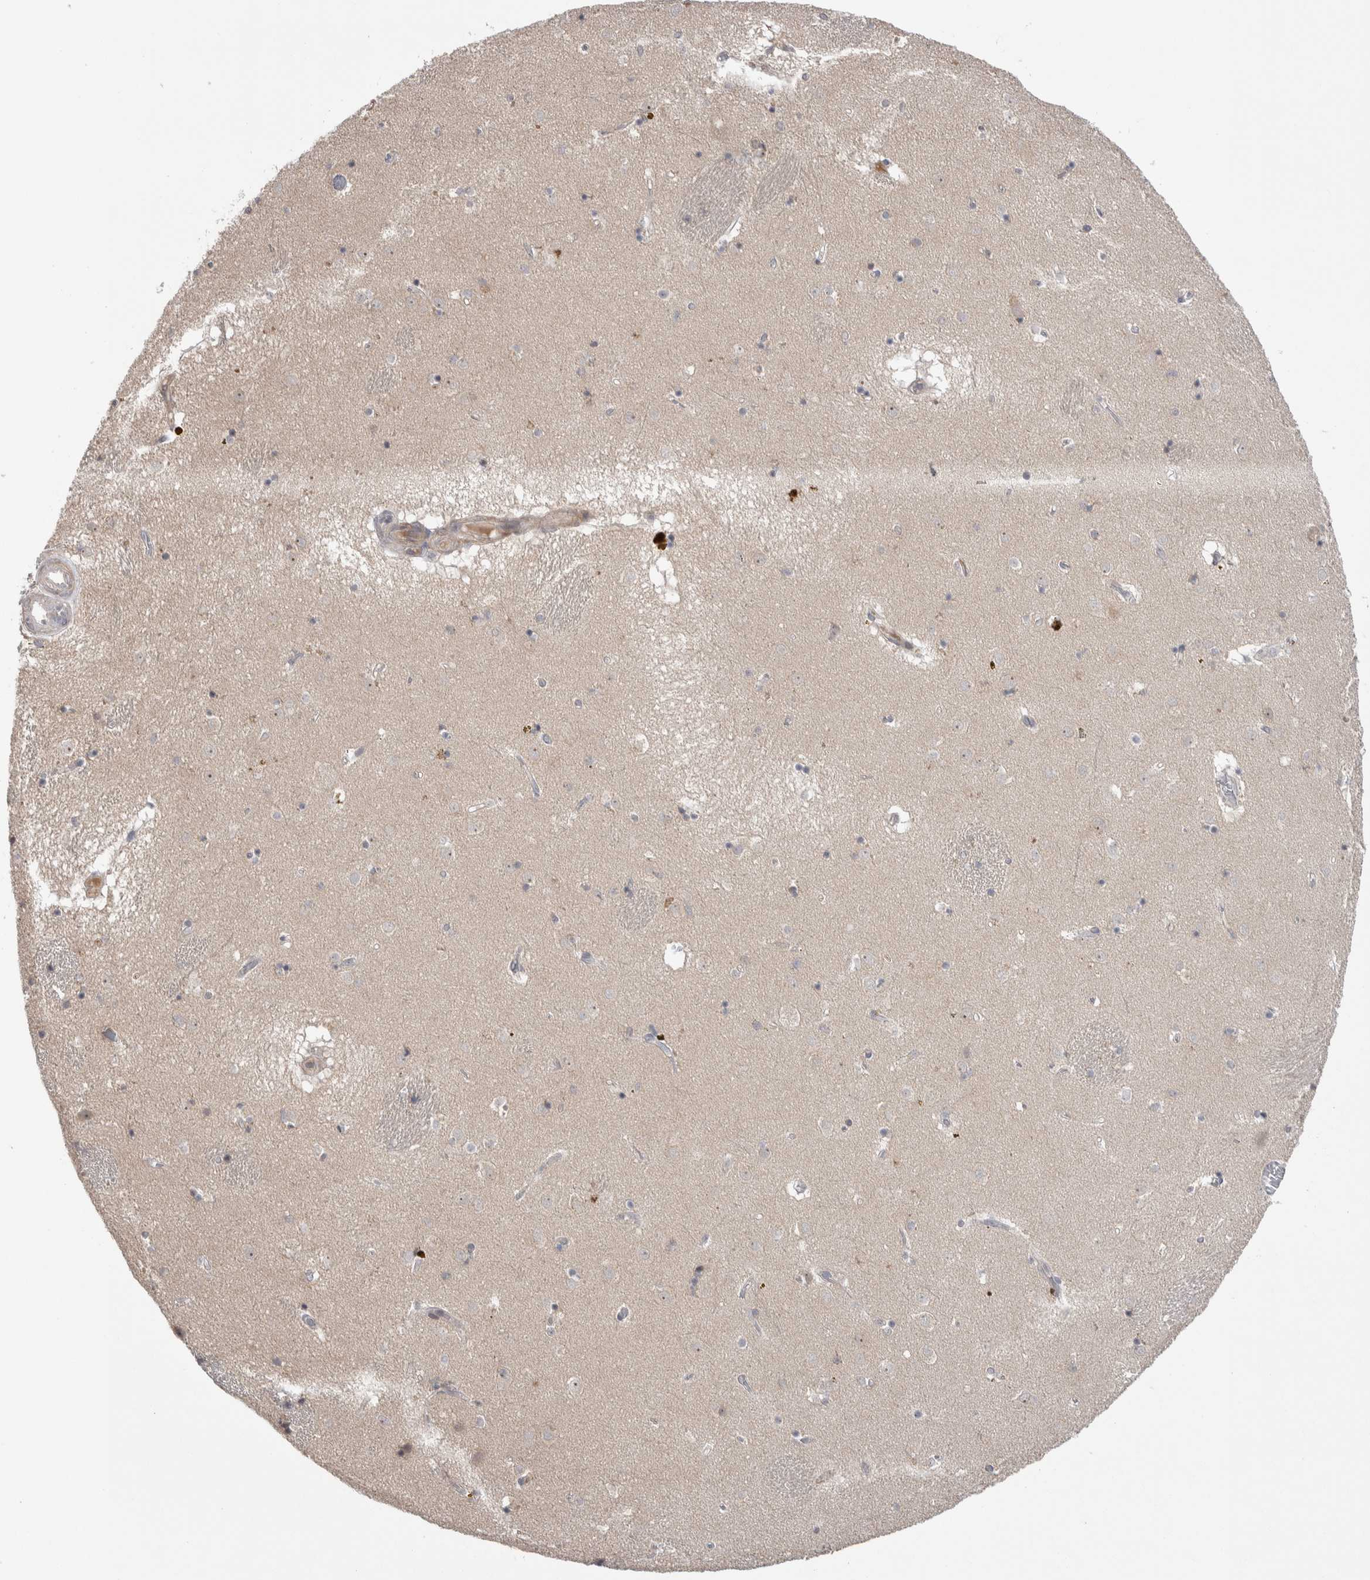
{"staining": {"intensity": "negative", "quantity": "none", "location": "none"}, "tissue": "caudate", "cell_type": "Glial cells", "image_type": "normal", "snomed": [{"axis": "morphology", "description": "Normal tissue, NOS"}, {"axis": "topography", "description": "Lateral ventricle wall"}], "caption": "Immunohistochemistry (IHC) histopathology image of normal human caudate stained for a protein (brown), which demonstrates no staining in glial cells.", "gene": "CUL2", "patient": {"sex": "male", "age": 70}}